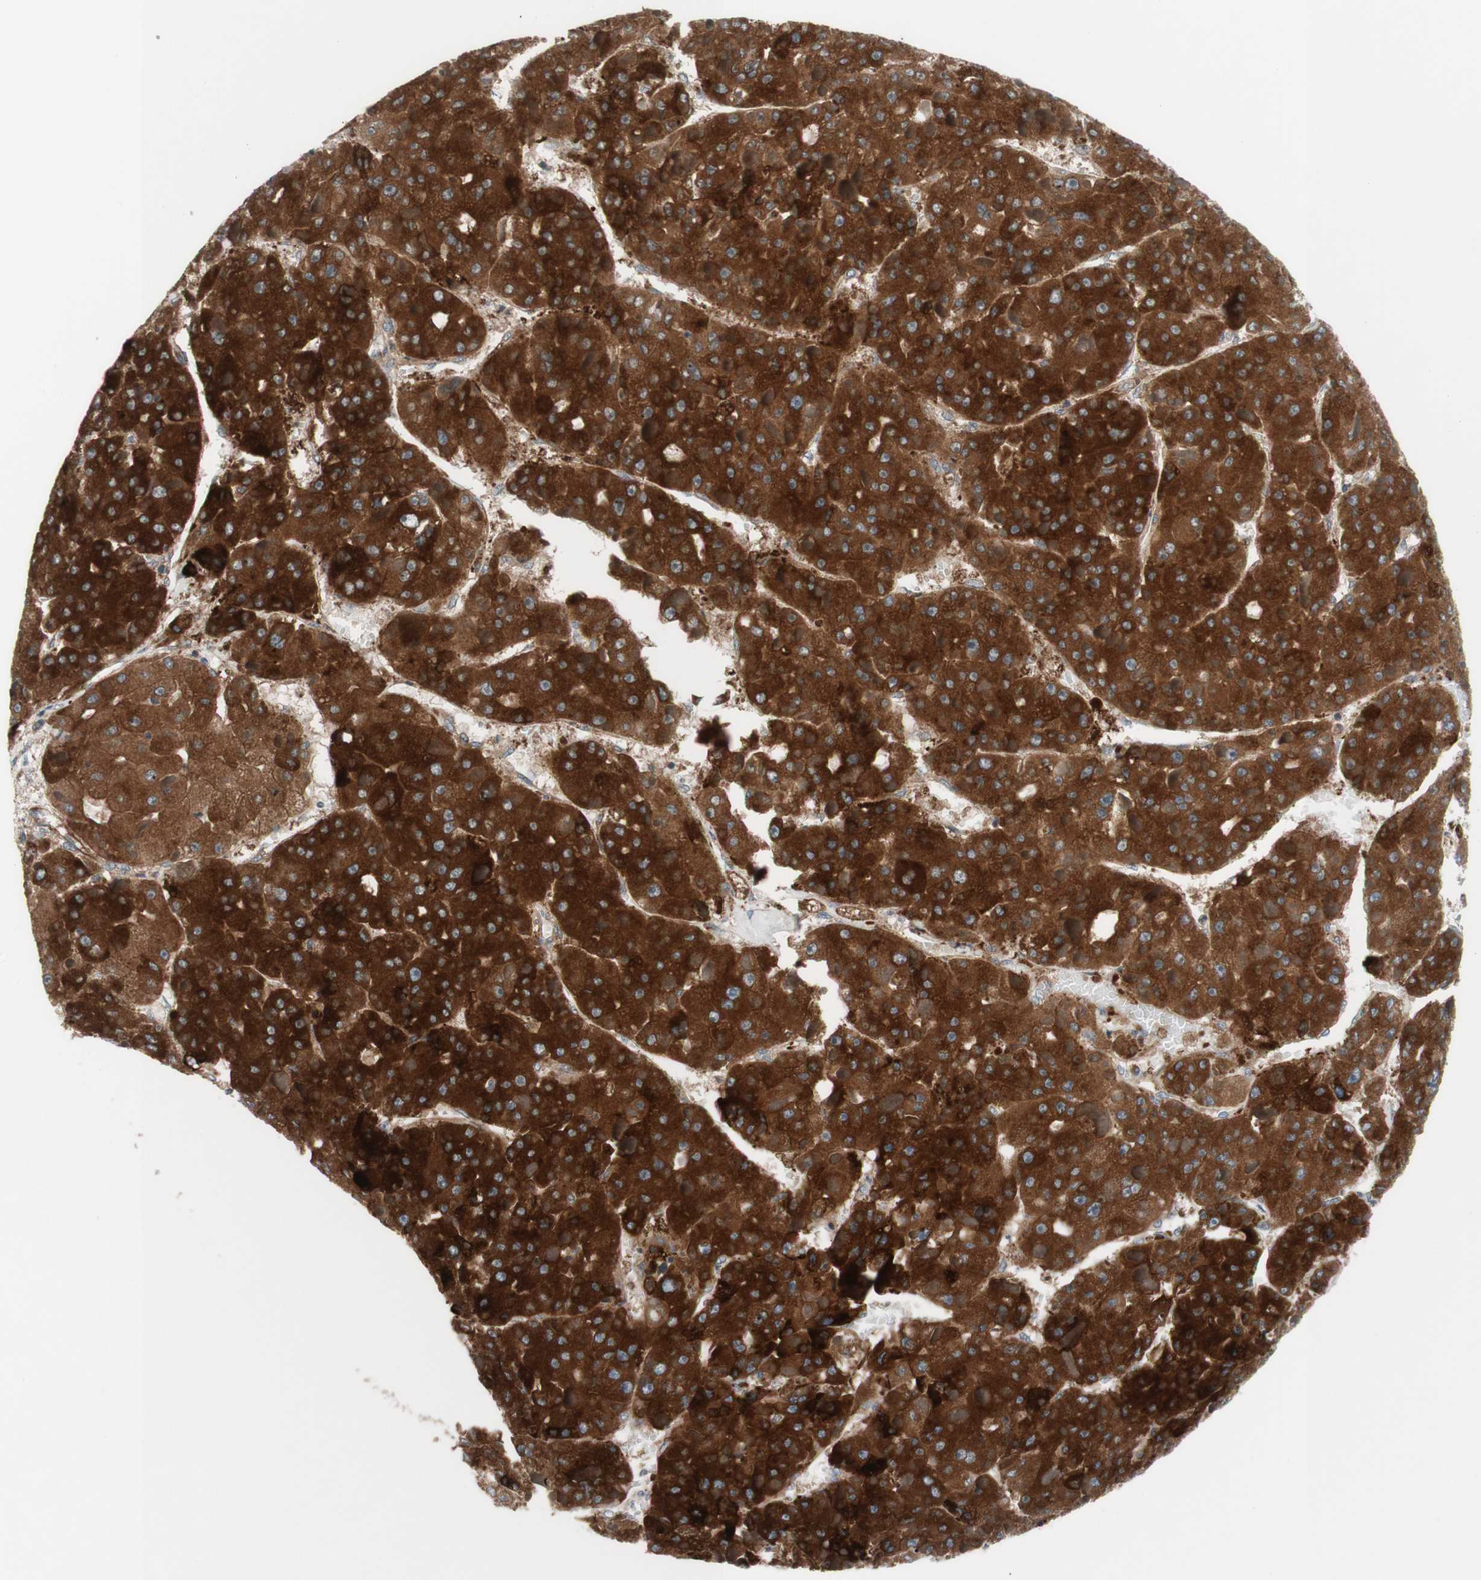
{"staining": {"intensity": "strong", "quantity": ">75%", "location": "cytoplasmic/membranous"}, "tissue": "liver cancer", "cell_type": "Tumor cells", "image_type": "cancer", "snomed": [{"axis": "morphology", "description": "Carcinoma, Hepatocellular, NOS"}, {"axis": "topography", "description": "Liver"}], "caption": "Liver cancer stained for a protein exhibits strong cytoplasmic/membranous positivity in tumor cells.", "gene": "CCN4", "patient": {"sex": "female", "age": 73}}